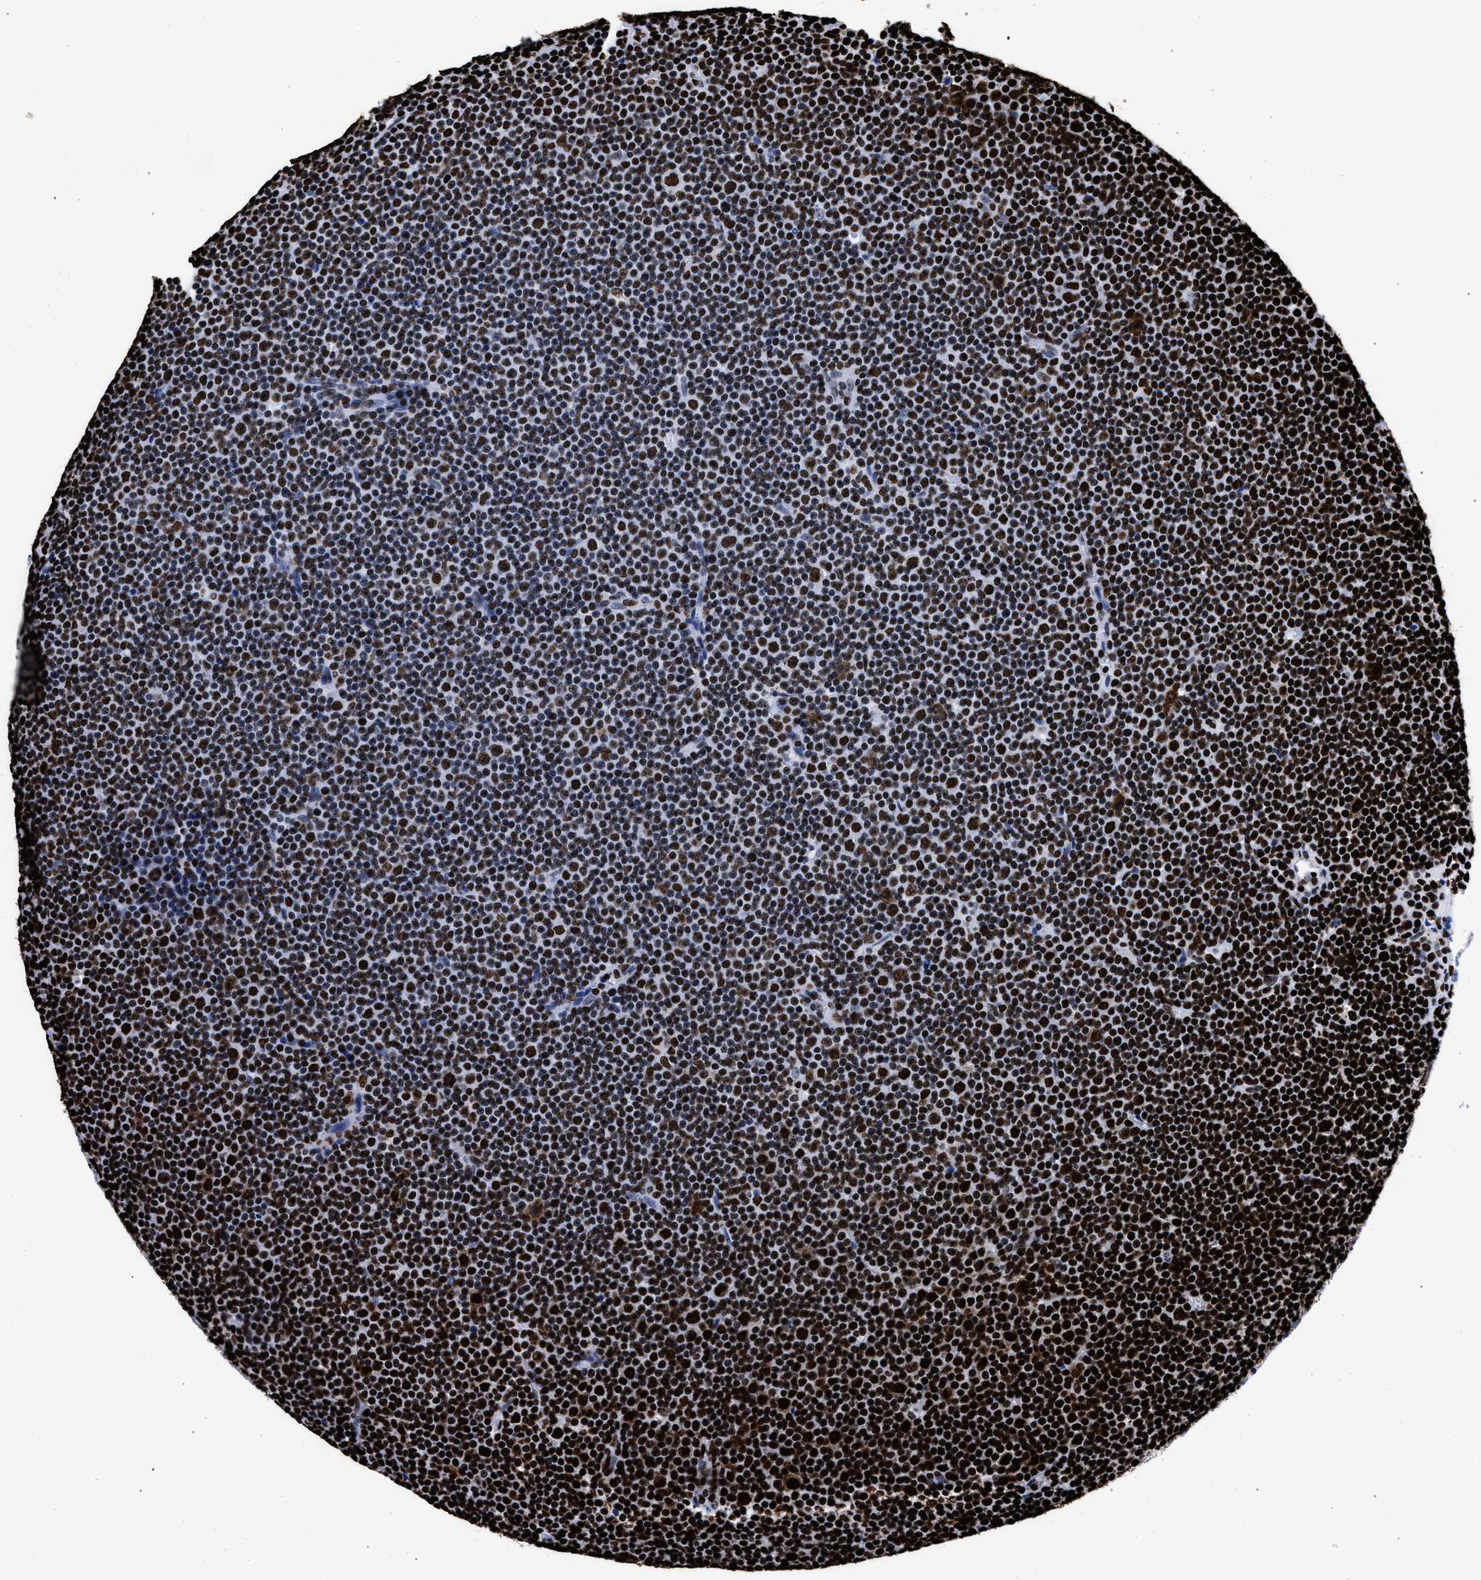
{"staining": {"intensity": "strong", "quantity": ">75%", "location": "nuclear"}, "tissue": "lymphoma", "cell_type": "Tumor cells", "image_type": "cancer", "snomed": [{"axis": "morphology", "description": "Malignant lymphoma, non-Hodgkin's type, Low grade"}, {"axis": "topography", "description": "Lymph node"}], "caption": "Low-grade malignant lymphoma, non-Hodgkin's type stained with a protein marker reveals strong staining in tumor cells.", "gene": "HNRNPA1", "patient": {"sex": "female", "age": 67}}